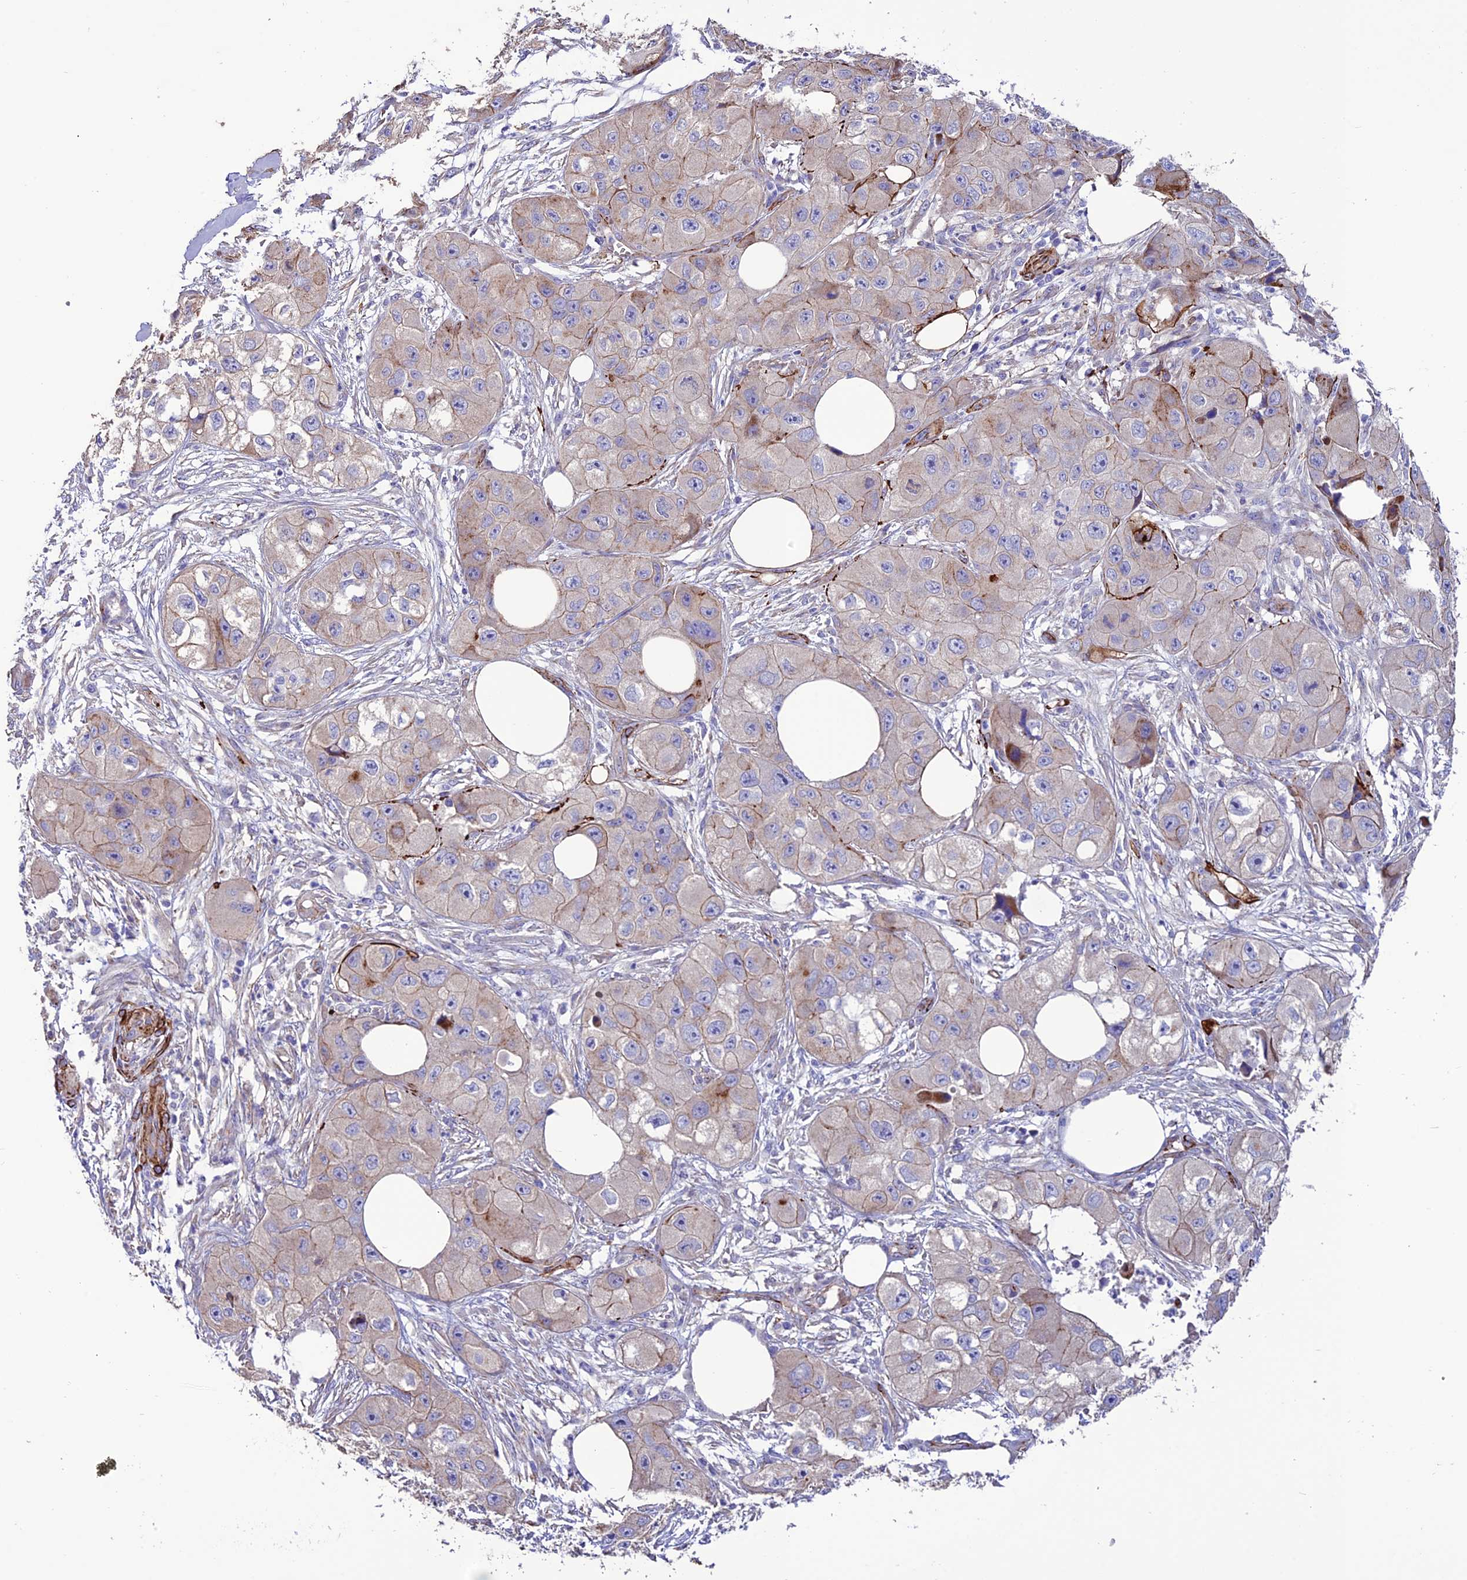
{"staining": {"intensity": "weak", "quantity": "<25%", "location": "cytoplasmic/membranous"}, "tissue": "skin cancer", "cell_type": "Tumor cells", "image_type": "cancer", "snomed": [{"axis": "morphology", "description": "Squamous cell carcinoma, NOS"}, {"axis": "topography", "description": "Skin"}, {"axis": "topography", "description": "Subcutis"}], "caption": "The histopathology image exhibits no significant staining in tumor cells of skin cancer.", "gene": "REX1BD", "patient": {"sex": "male", "age": 73}}